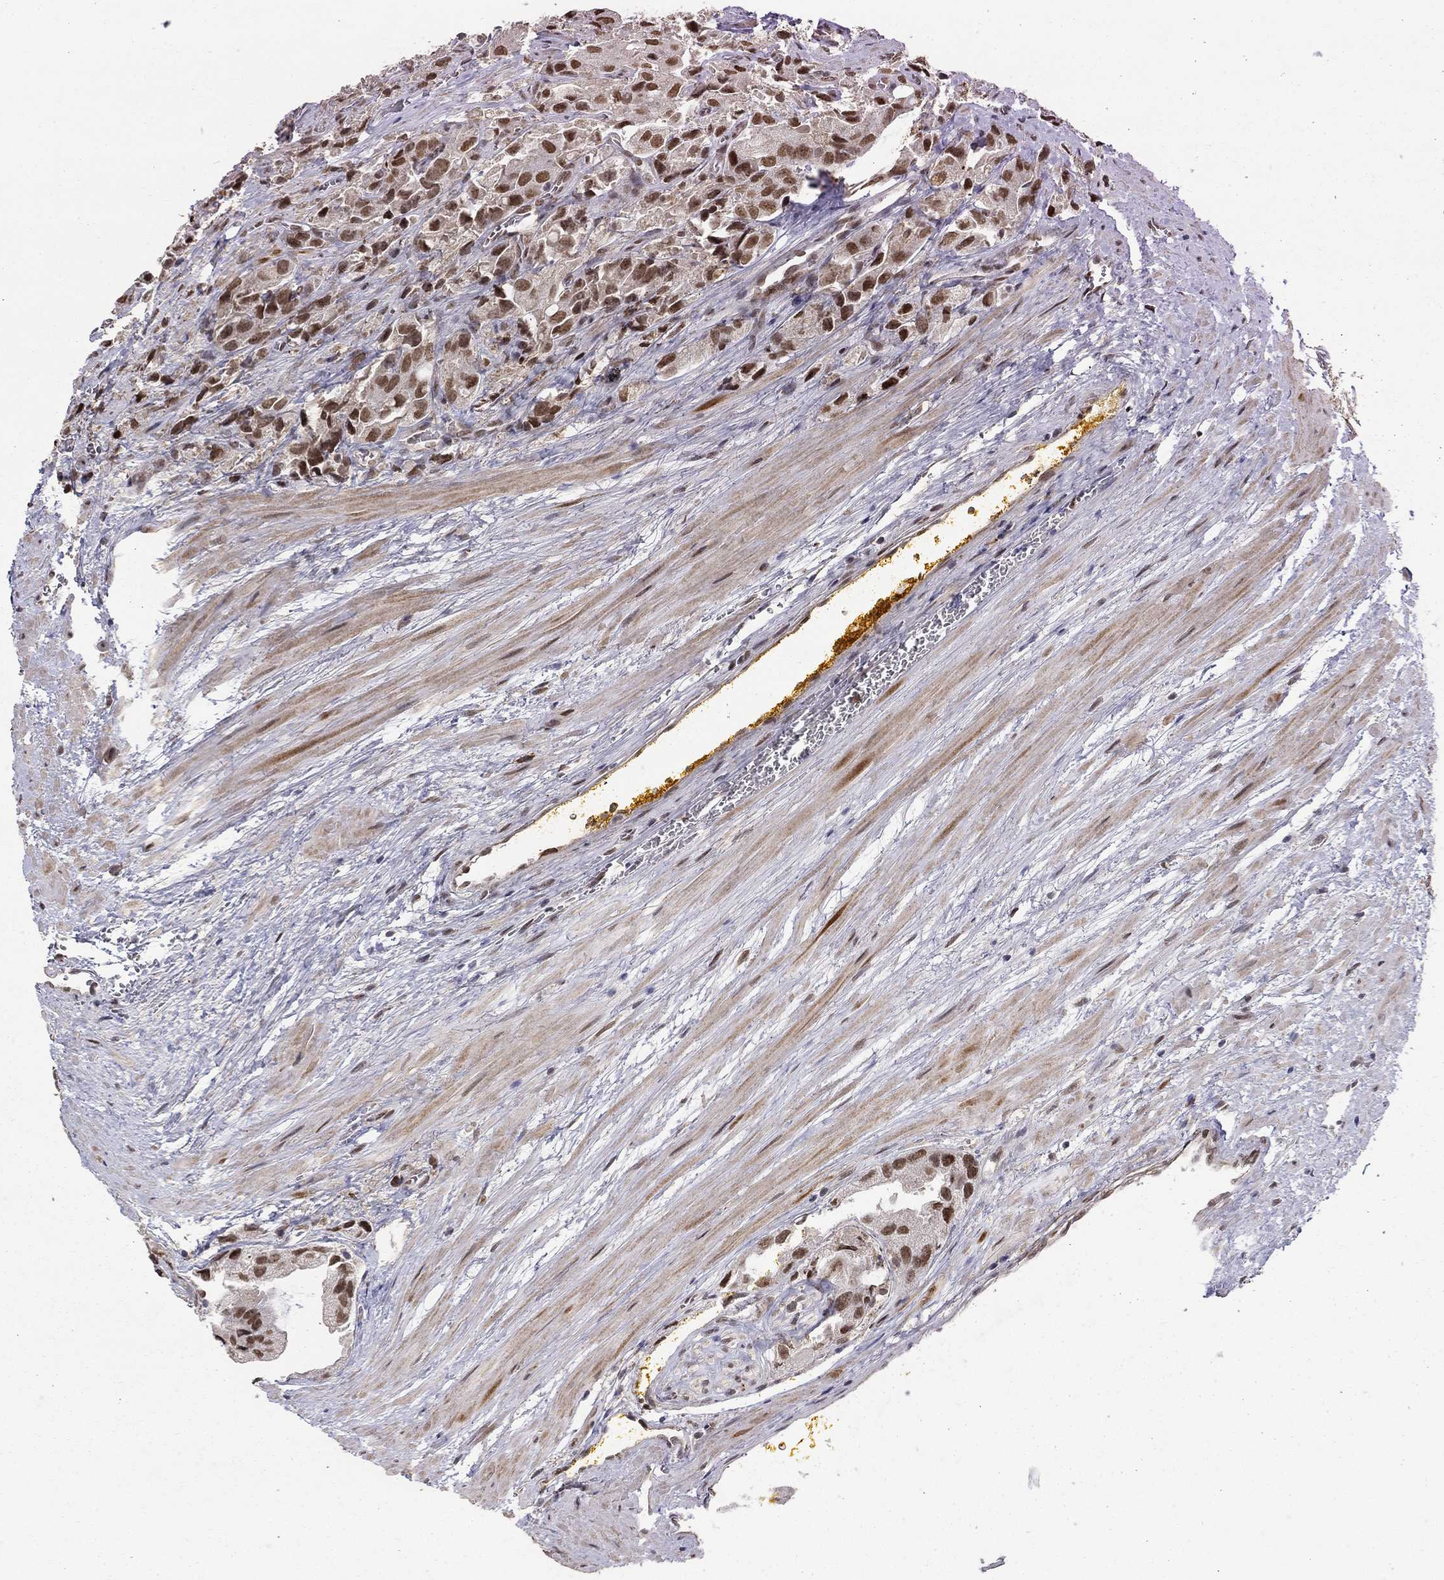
{"staining": {"intensity": "moderate", "quantity": ">75%", "location": "nuclear"}, "tissue": "prostate cancer", "cell_type": "Tumor cells", "image_type": "cancer", "snomed": [{"axis": "morphology", "description": "Adenocarcinoma, NOS"}, {"axis": "topography", "description": "Prostate and seminal vesicle, NOS"}, {"axis": "topography", "description": "Prostate"}], "caption": "The histopathology image reveals immunohistochemical staining of prostate adenocarcinoma. There is moderate nuclear expression is present in about >75% of tumor cells. The protein is shown in brown color, while the nuclei are stained blue.", "gene": "GRIA3", "patient": {"sex": "male", "age": 67}}